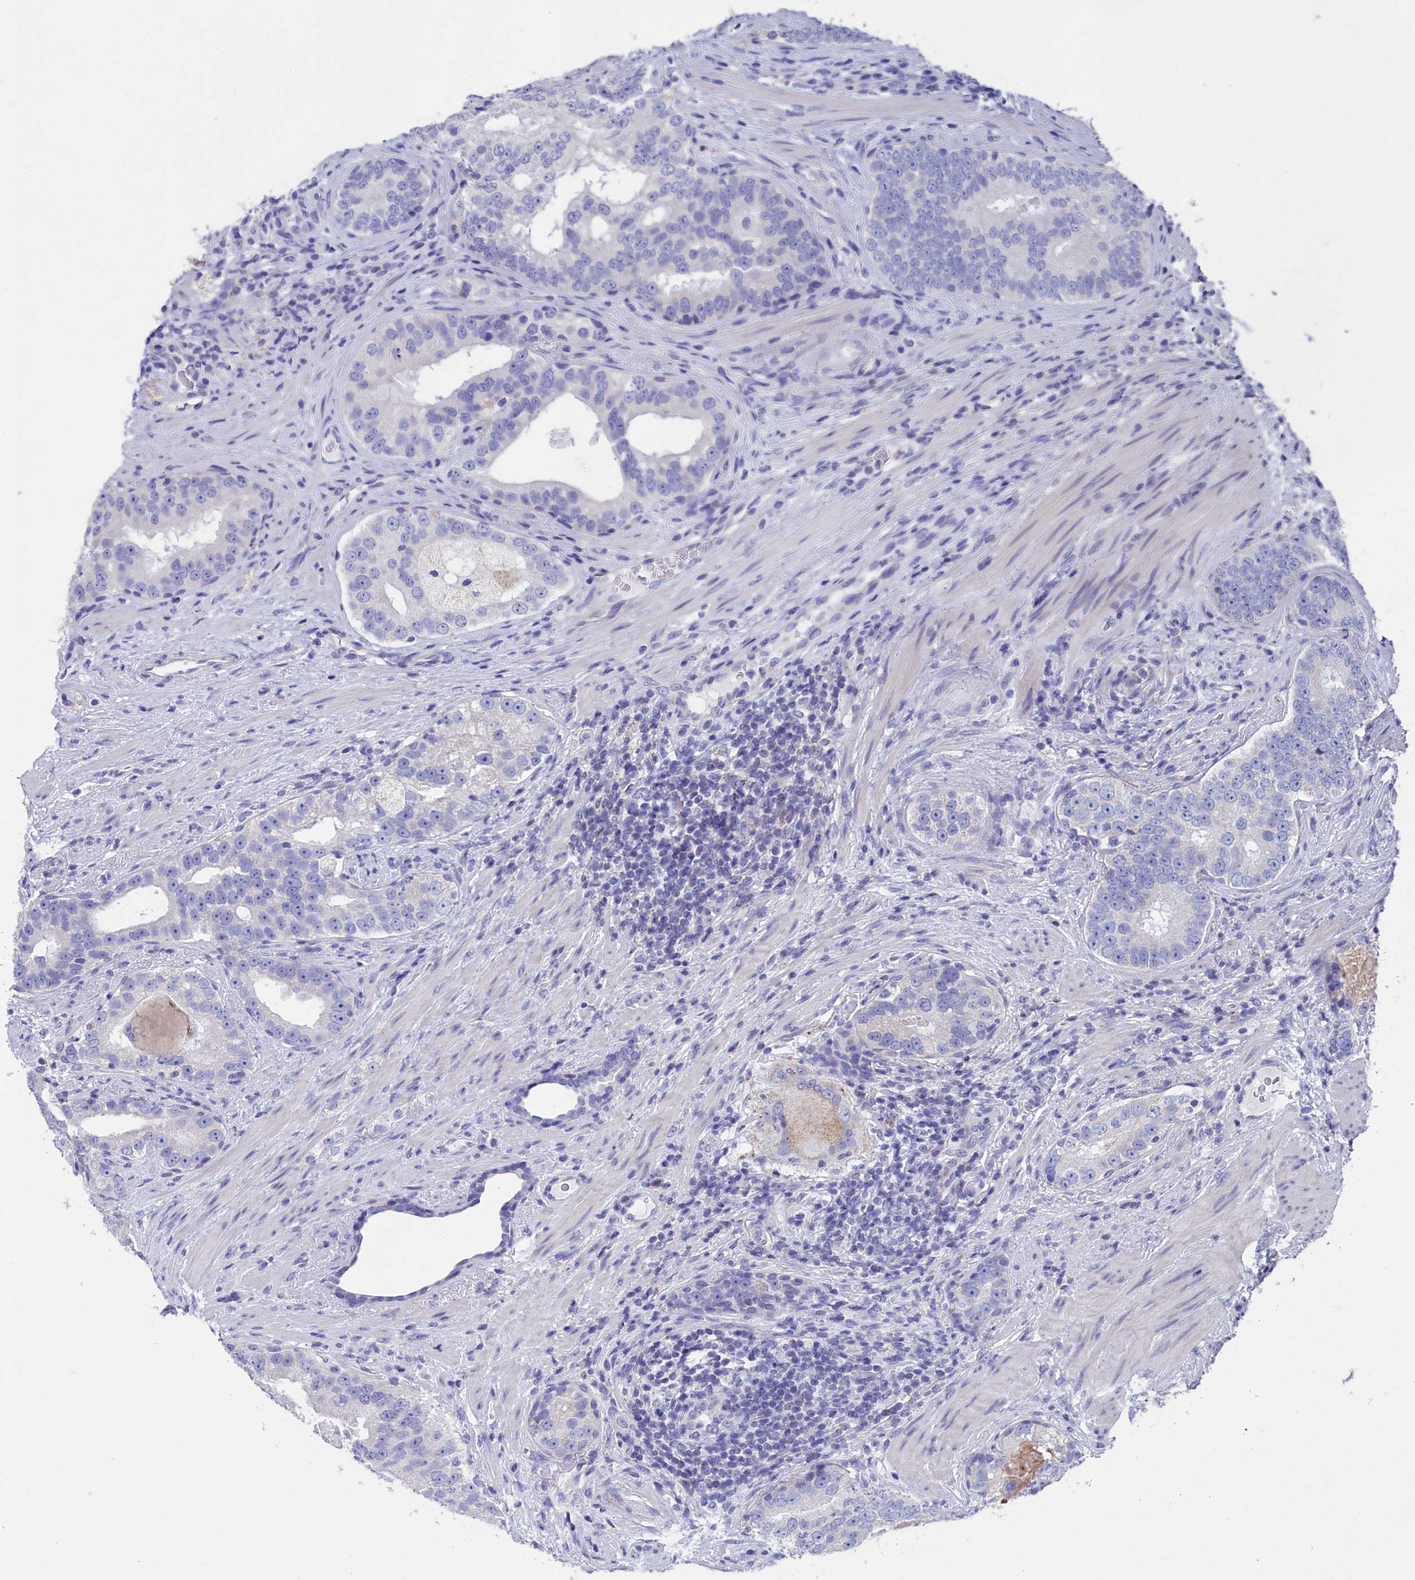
{"staining": {"intensity": "negative", "quantity": "none", "location": "none"}, "tissue": "prostate cancer", "cell_type": "Tumor cells", "image_type": "cancer", "snomed": [{"axis": "morphology", "description": "Adenocarcinoma, High grade"}, {"axis": "topography", "description": "Prostate"}], "caption": "This image is of prostate cancer stained with immunohistochemistry to label a protein in brown with the nuclei are counter-stained blue. There is no expression in tumor cells.", "gene": "PRDM12", "patient": {"sex": "male", "age": 70}}